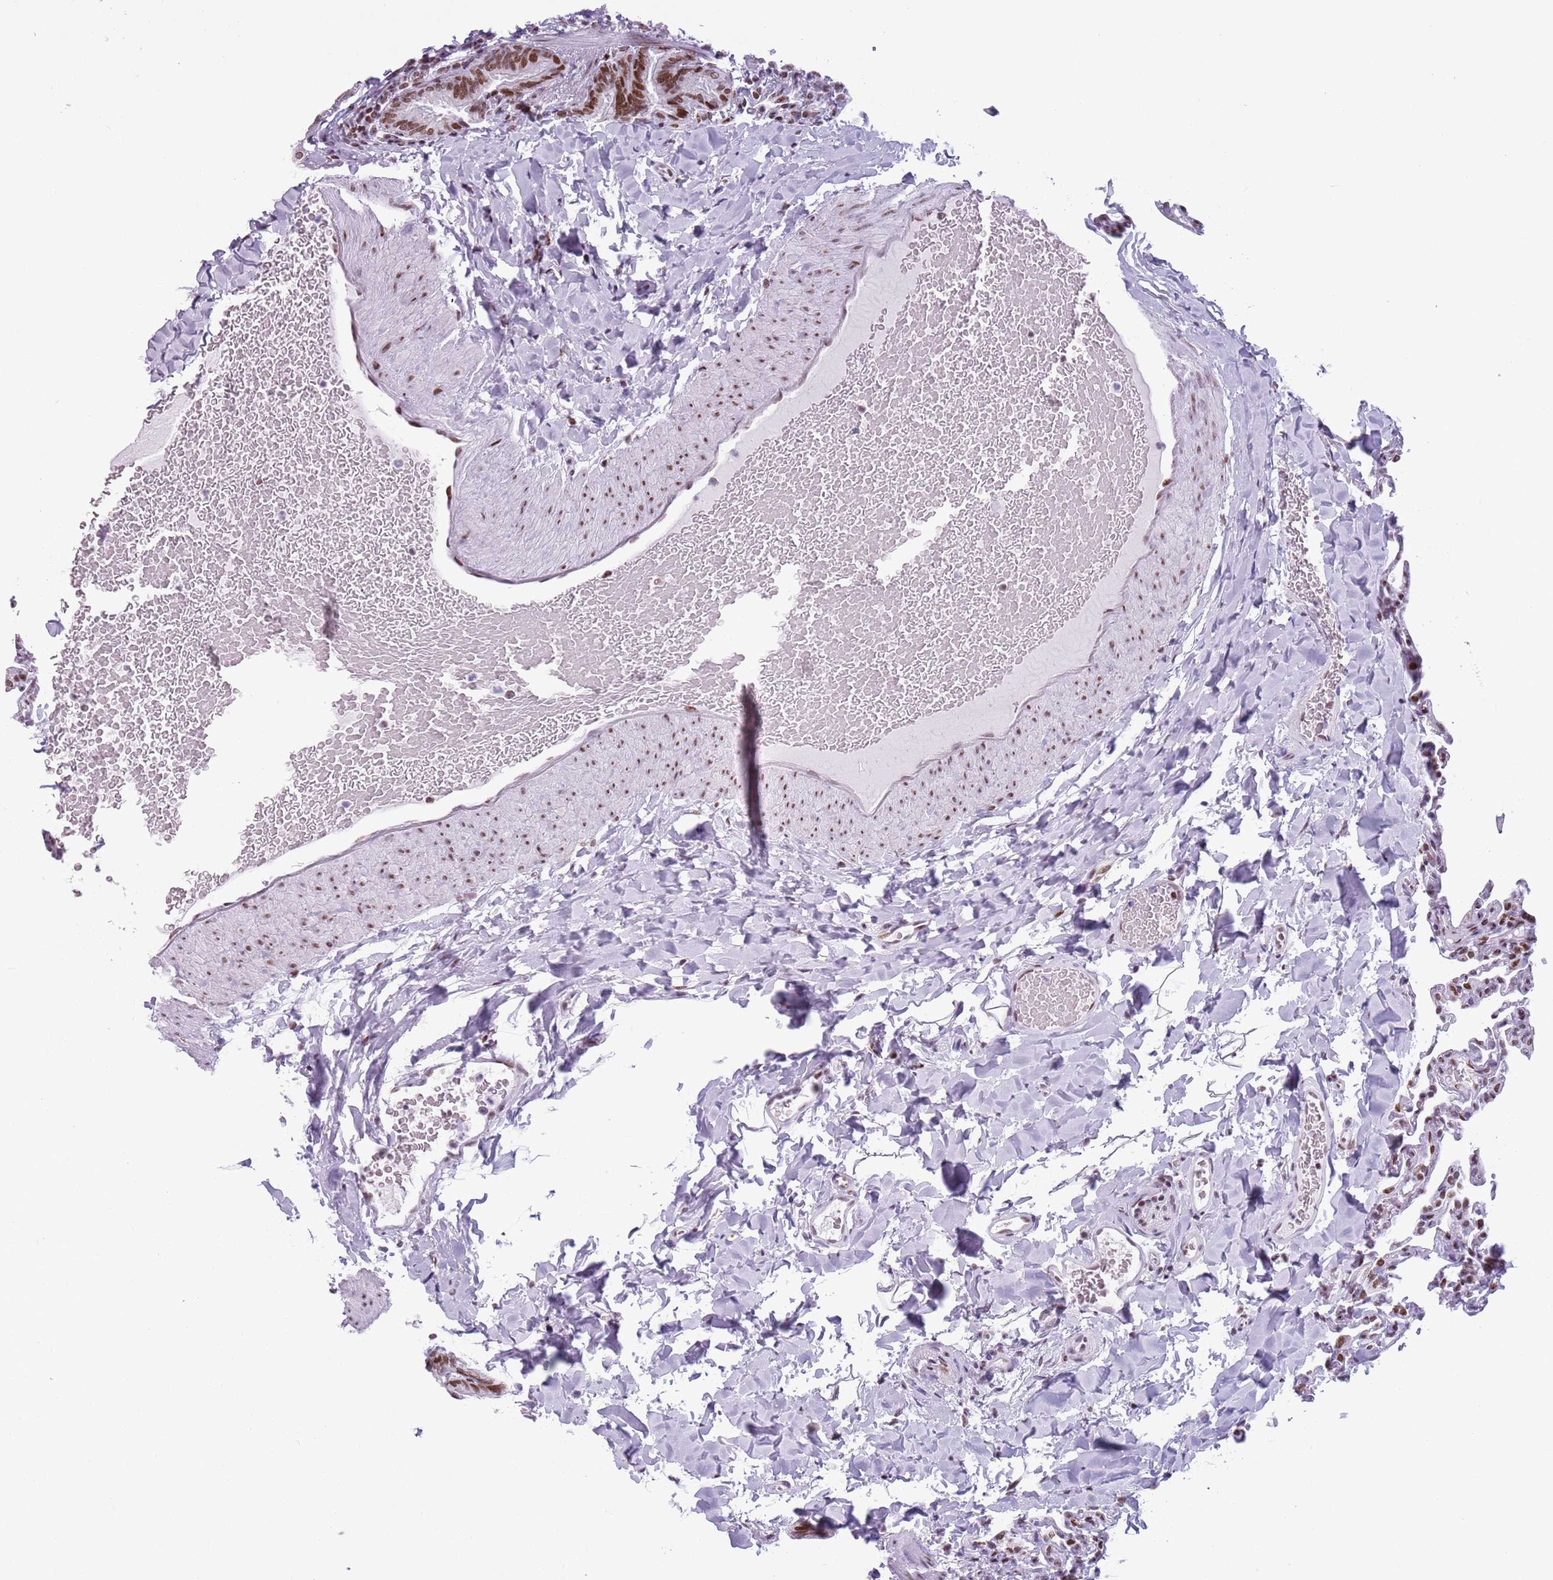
{"staining": {"intensity": "strong", "quantity": ">75%", "location": "nuclear"}, "tissue": "gallbladder", "cell_type": "Glandular cells", "image_type": "normal", "snomed": [{"axis": "morphology", "description": "Normal tissue, NOS"}, {"axis": "topography", "description": "Gallbladder"}], "caption": "Human gallbladder stained for a protein (brown) displays strong nuclear positive staining in approximately >75% of glandular cells.", "gene": "FAM104B", "patient": {"sex": "female", "age": 30}}